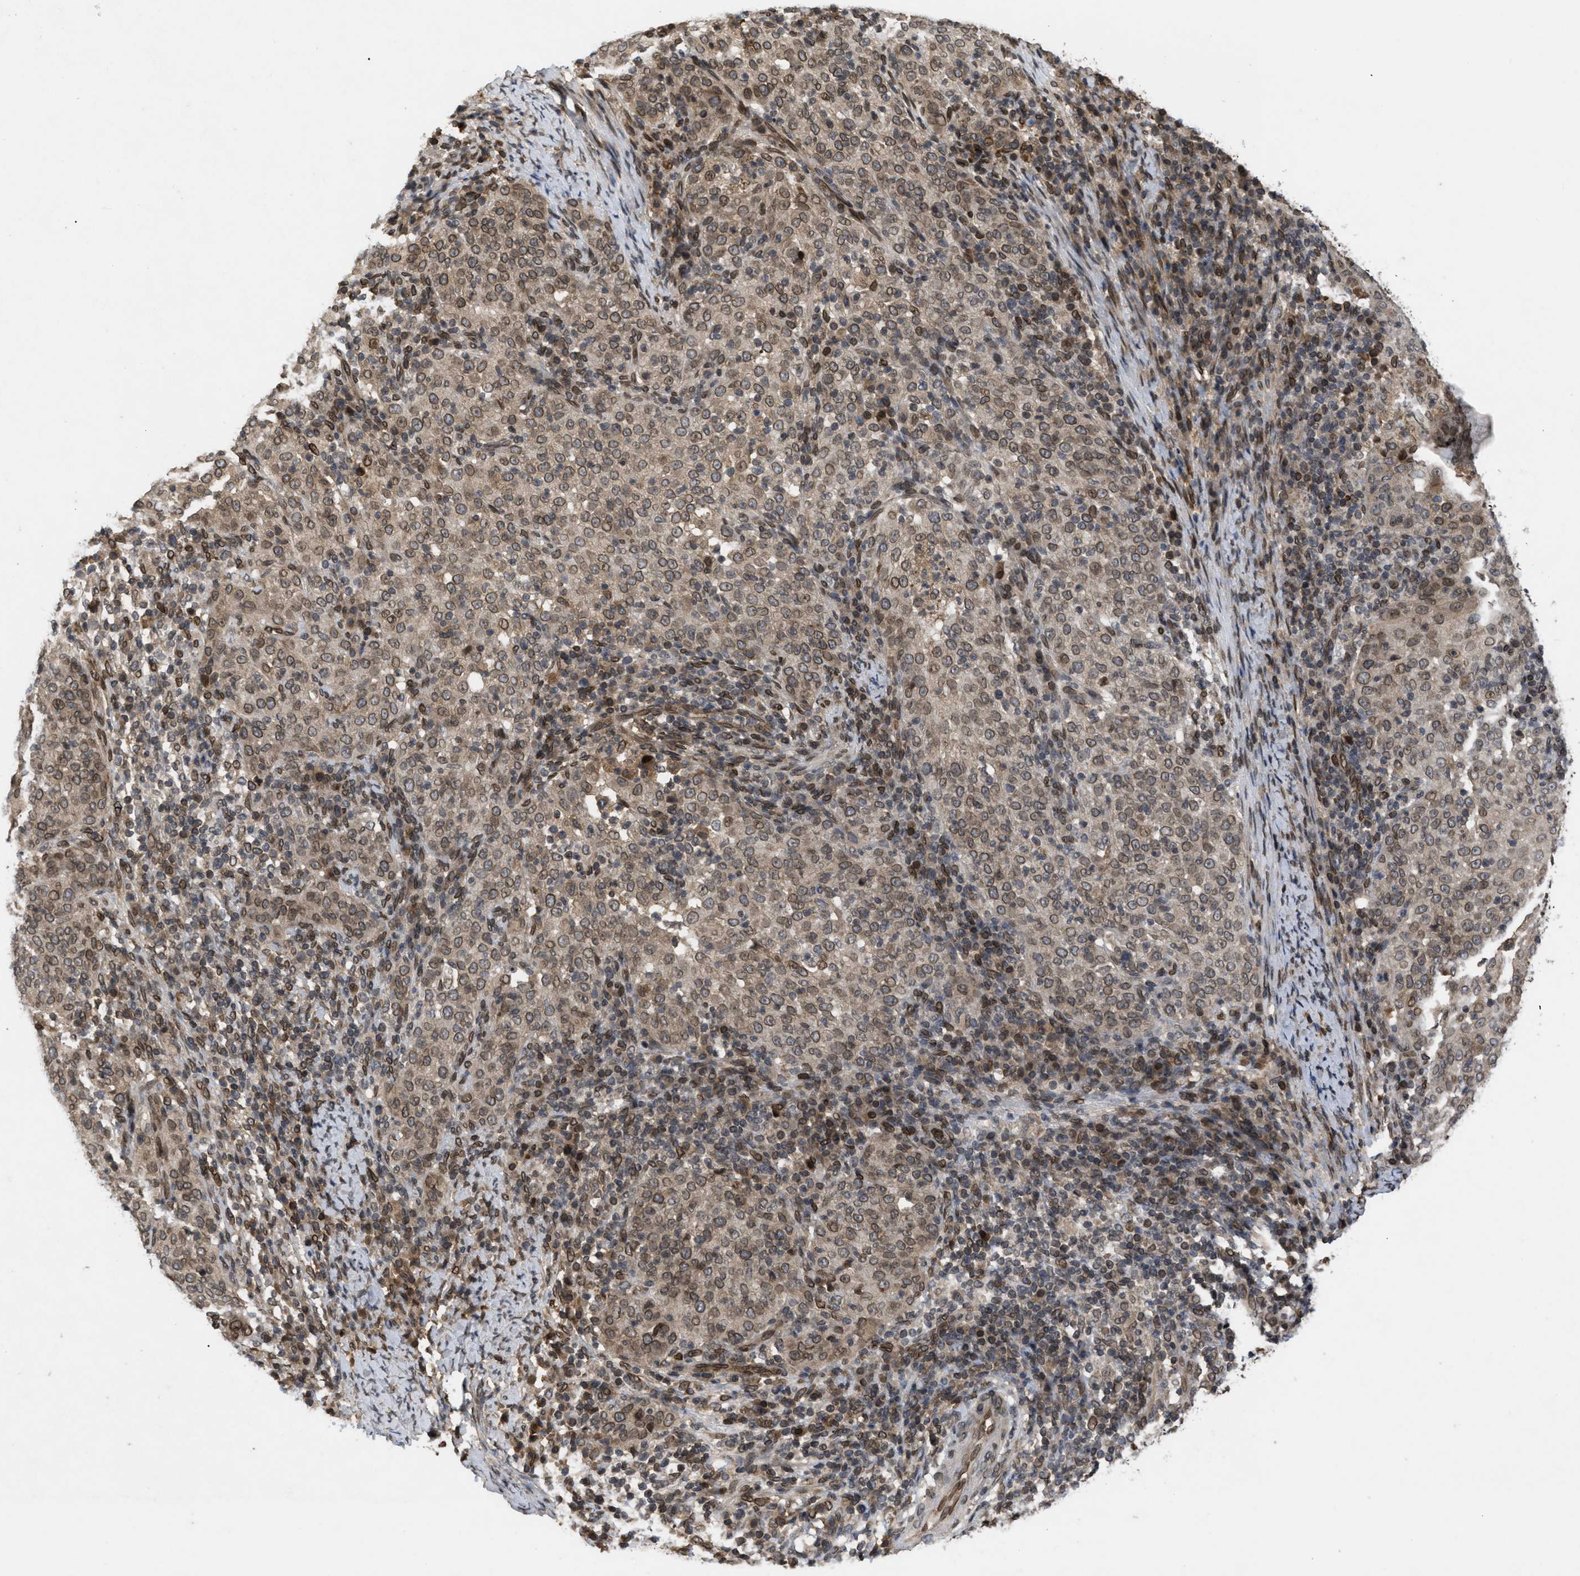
{"staining": {"intensity": "moderate", "quantity": ">75%", "location": "cytoplasmic/membranous,nuclear"}, "tissue": "cervical cancer", "cell_type": "Tumor cells", "image_type": "cancer", "snomed": [{"axis": "morphology", "description": "Squamous cell carcinoma, NOS"}, {"axis": "topography", "description": "Cervix"}], "caption": "Moderate cytoplasmic/membranous and nuclear expression is seen in approximately >75% of tumor cells in cervical cancer.", "gene": "CRY1", "patient": {"sex": "female", "age": 51}}